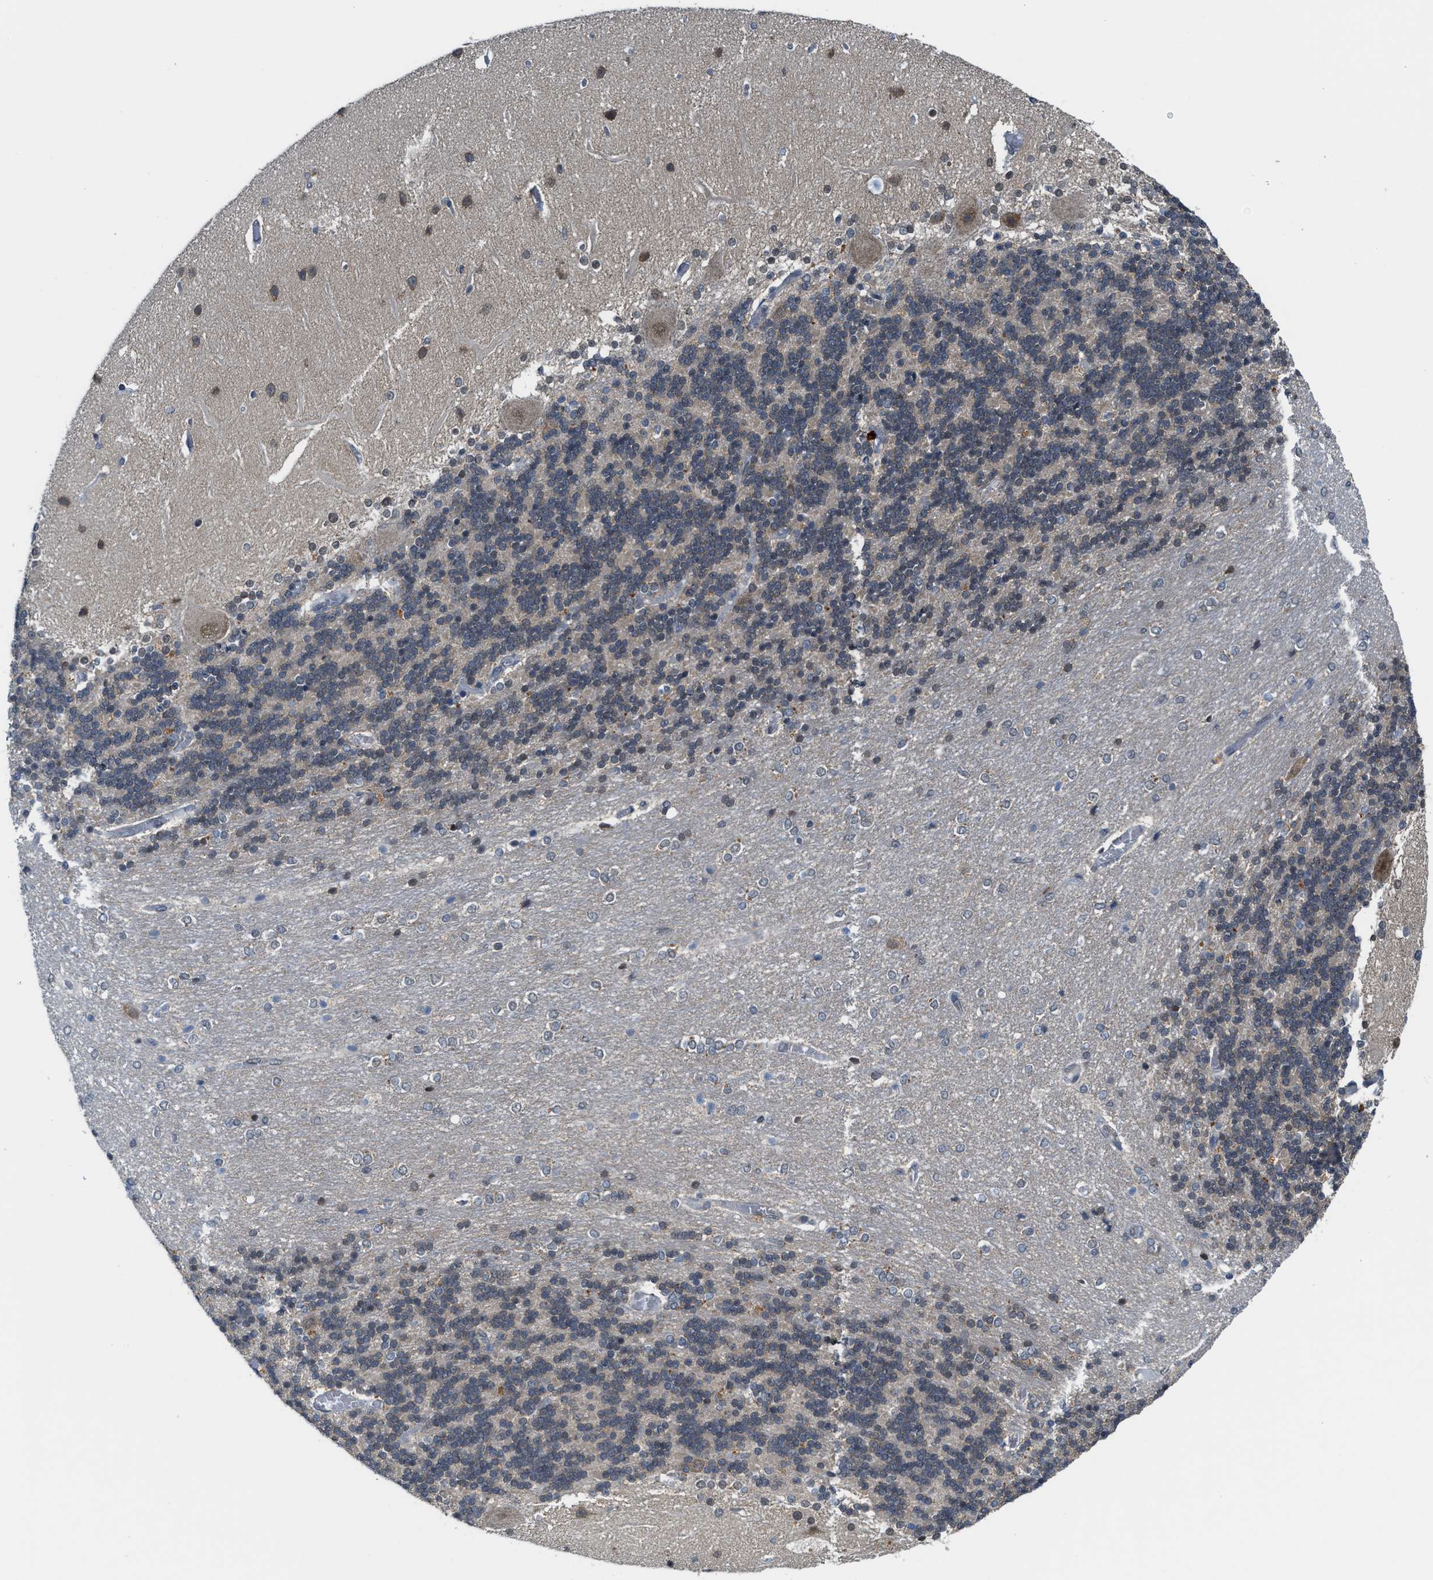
{"staining": {"intensity": "weak", "quantity": "25%-75%", "location": "cytoplasmic/membranous,nuclear"}, "tissue": "cerebellum", "cell_type": "Cells in granular layer", "image_type": "normal", "snomed": [{"axis": "morphology", "description": "Normal tissue, NOS"}, {"axis": "topography", "description": "Cerebellum"}], "caption": "A high-resolution histopathology image shows immunohistochemistry staining of normal cerebellum, which exhibits weak cytoplasmic/membranous,nuclear expression in about 25%-75% of cells in granular layer.", "gene": "KIF24", "patient": {"sex": "female", "age": 54}}